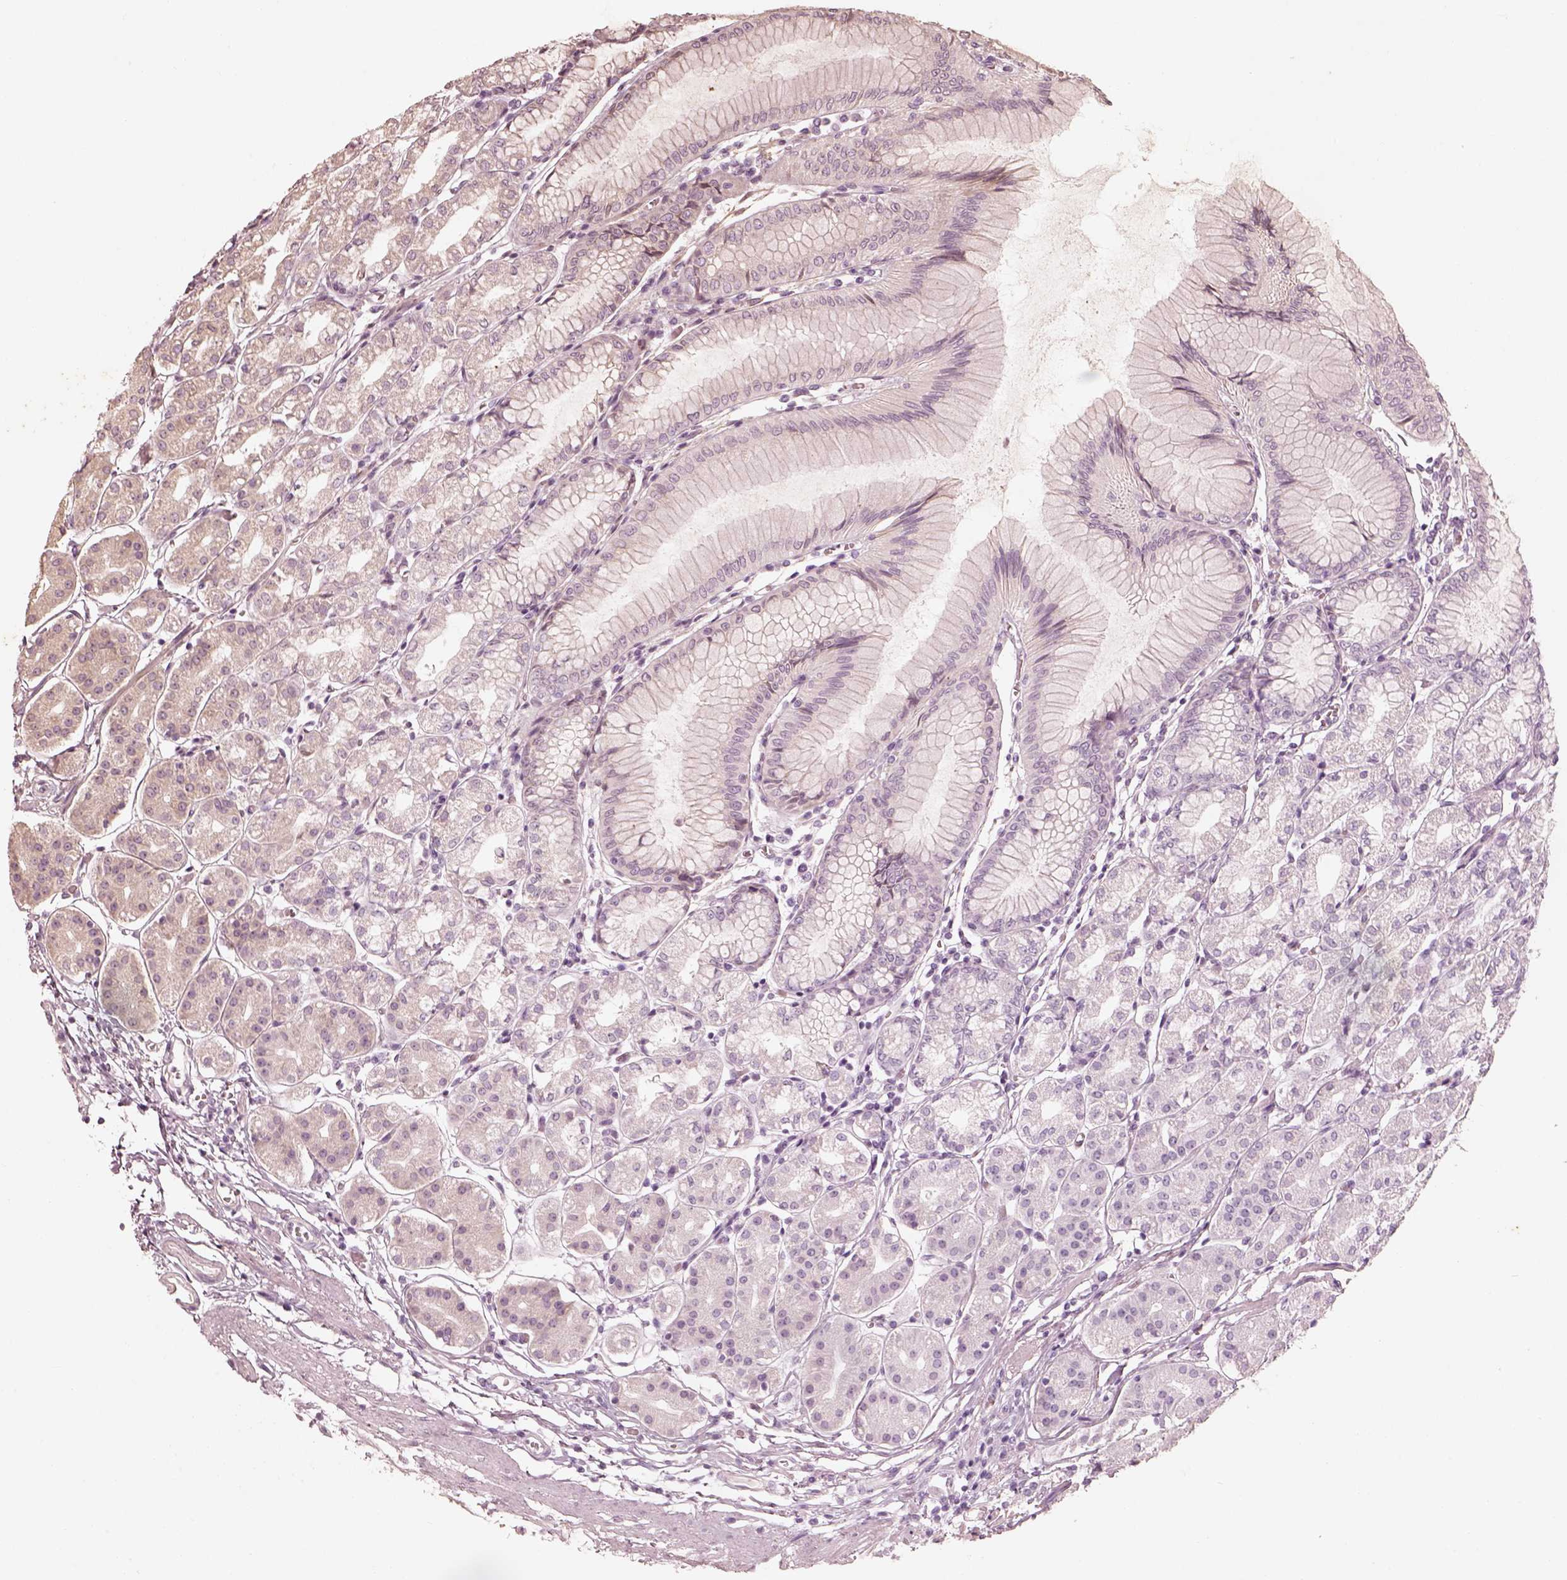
{"staining": {"intensity": "negative", "quantity": "none", "location": "none"}, "tissue": "stomach", "cell_type": "Glandular cells", "image_type": "normal", "snomed": [{"axis": "morphology", "description": "Normal tissue, NOS"}, {"axis": "topography", "description": "Skeletal muscle"}, {"axis": "topography", "description": "Stomach"}], "caption": "A histopathology image of human stomach is negative for staining in glandular cells.", "gene": "WLS", "patient": {"sex": "female", "age": 57}}